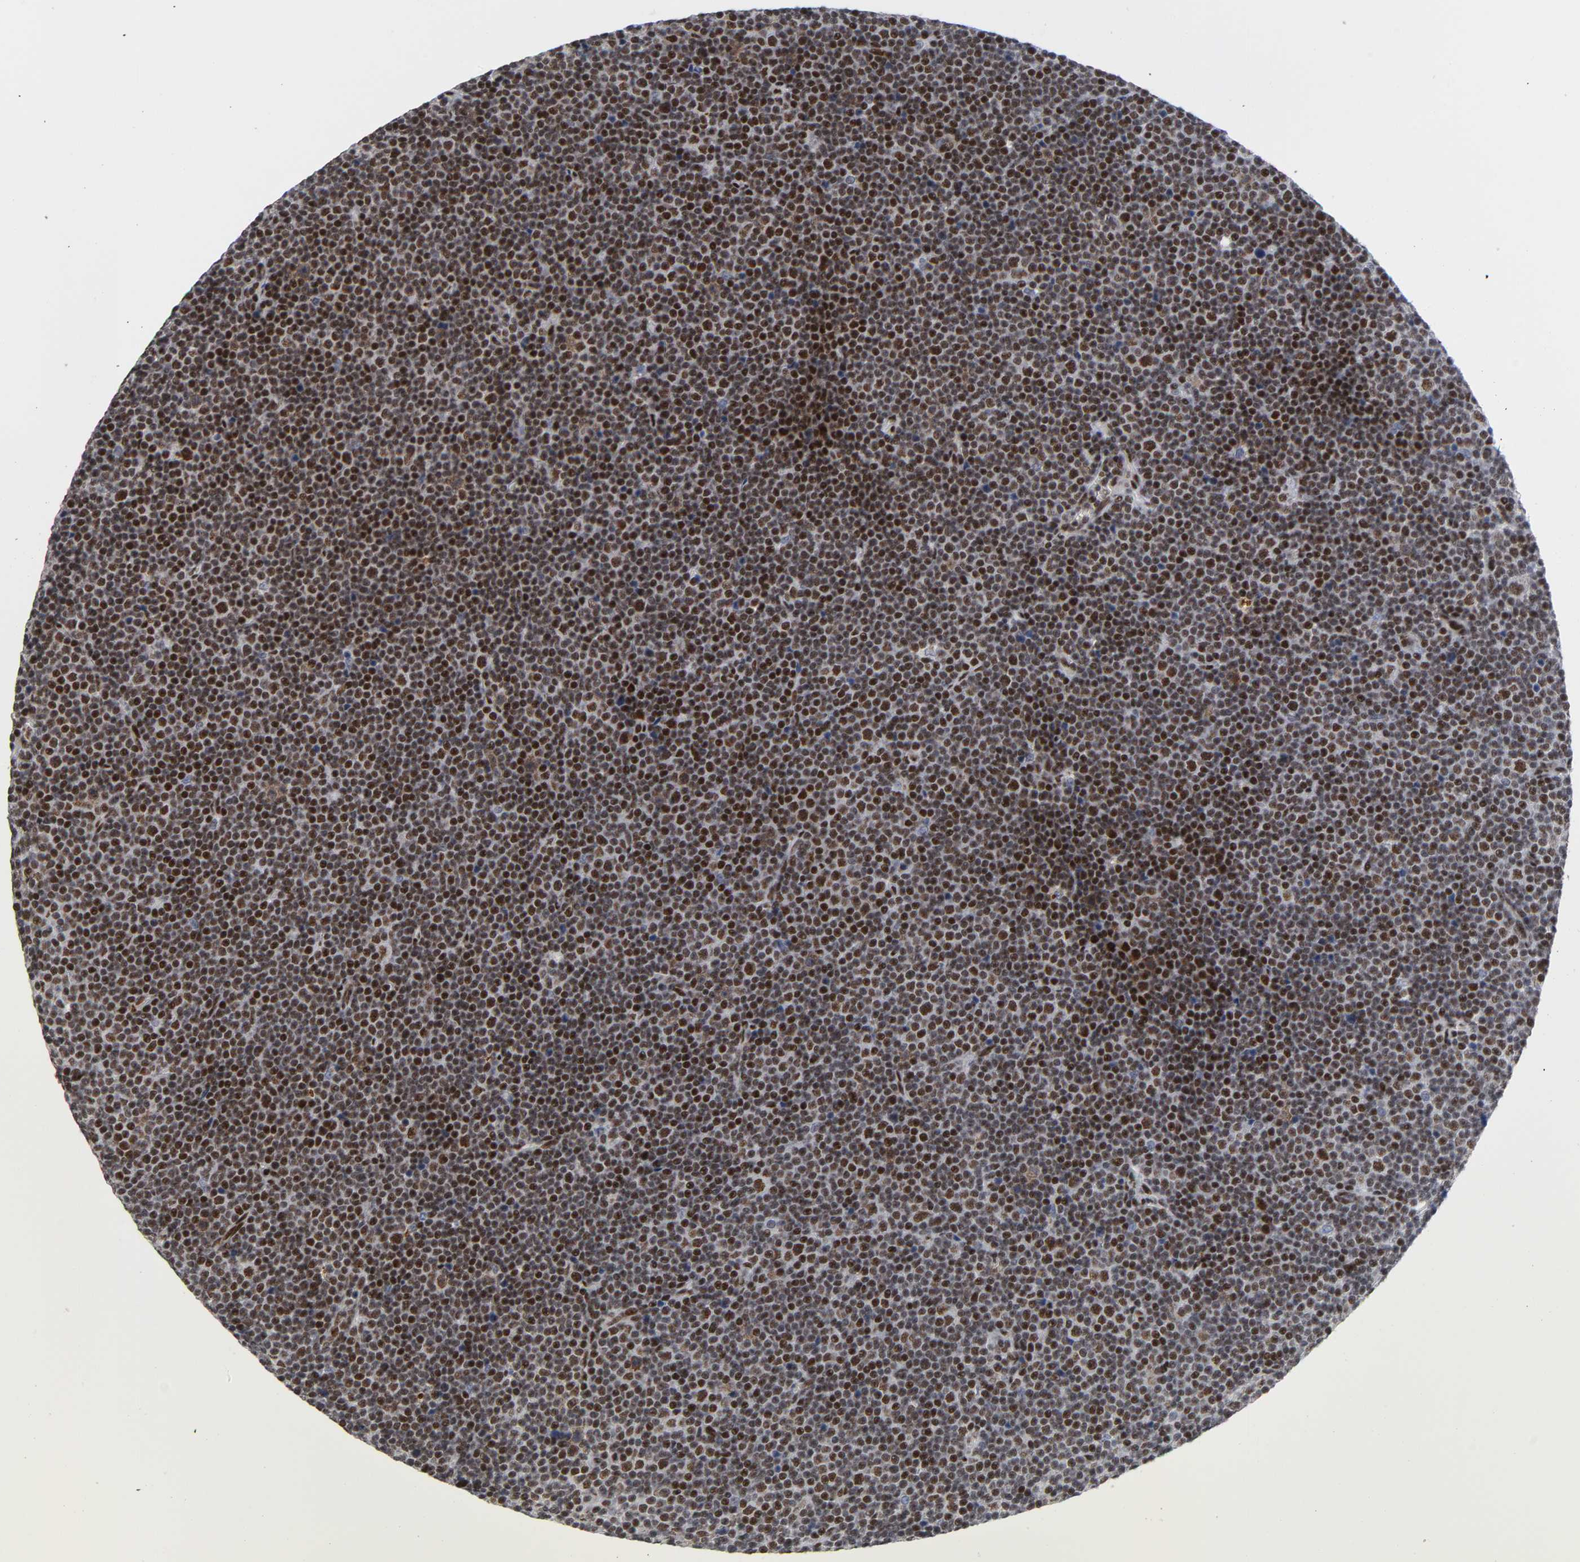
{"staining": {"intensity": "strong", "quantity": ">75%", "location": "nuclear"}, "tissue": "lymphoma", "cell_type": "Tumor cells", "image_type": "cancer", "snomed": [{"axis": "morphology", "description": "Malignant lymphoma, non-Hodgkin's type, Low grade"}, {"axis": "topography", "description": "Lymph node"}], "caption": "Protein expression analysis of human low-grade malignant lymphoma, non-Hodgkin's type reveals strong nuclear expression in about >75% of tumor cells.", "gene": "CREBBP", "patient": {"sex": "female", "age": 67}}